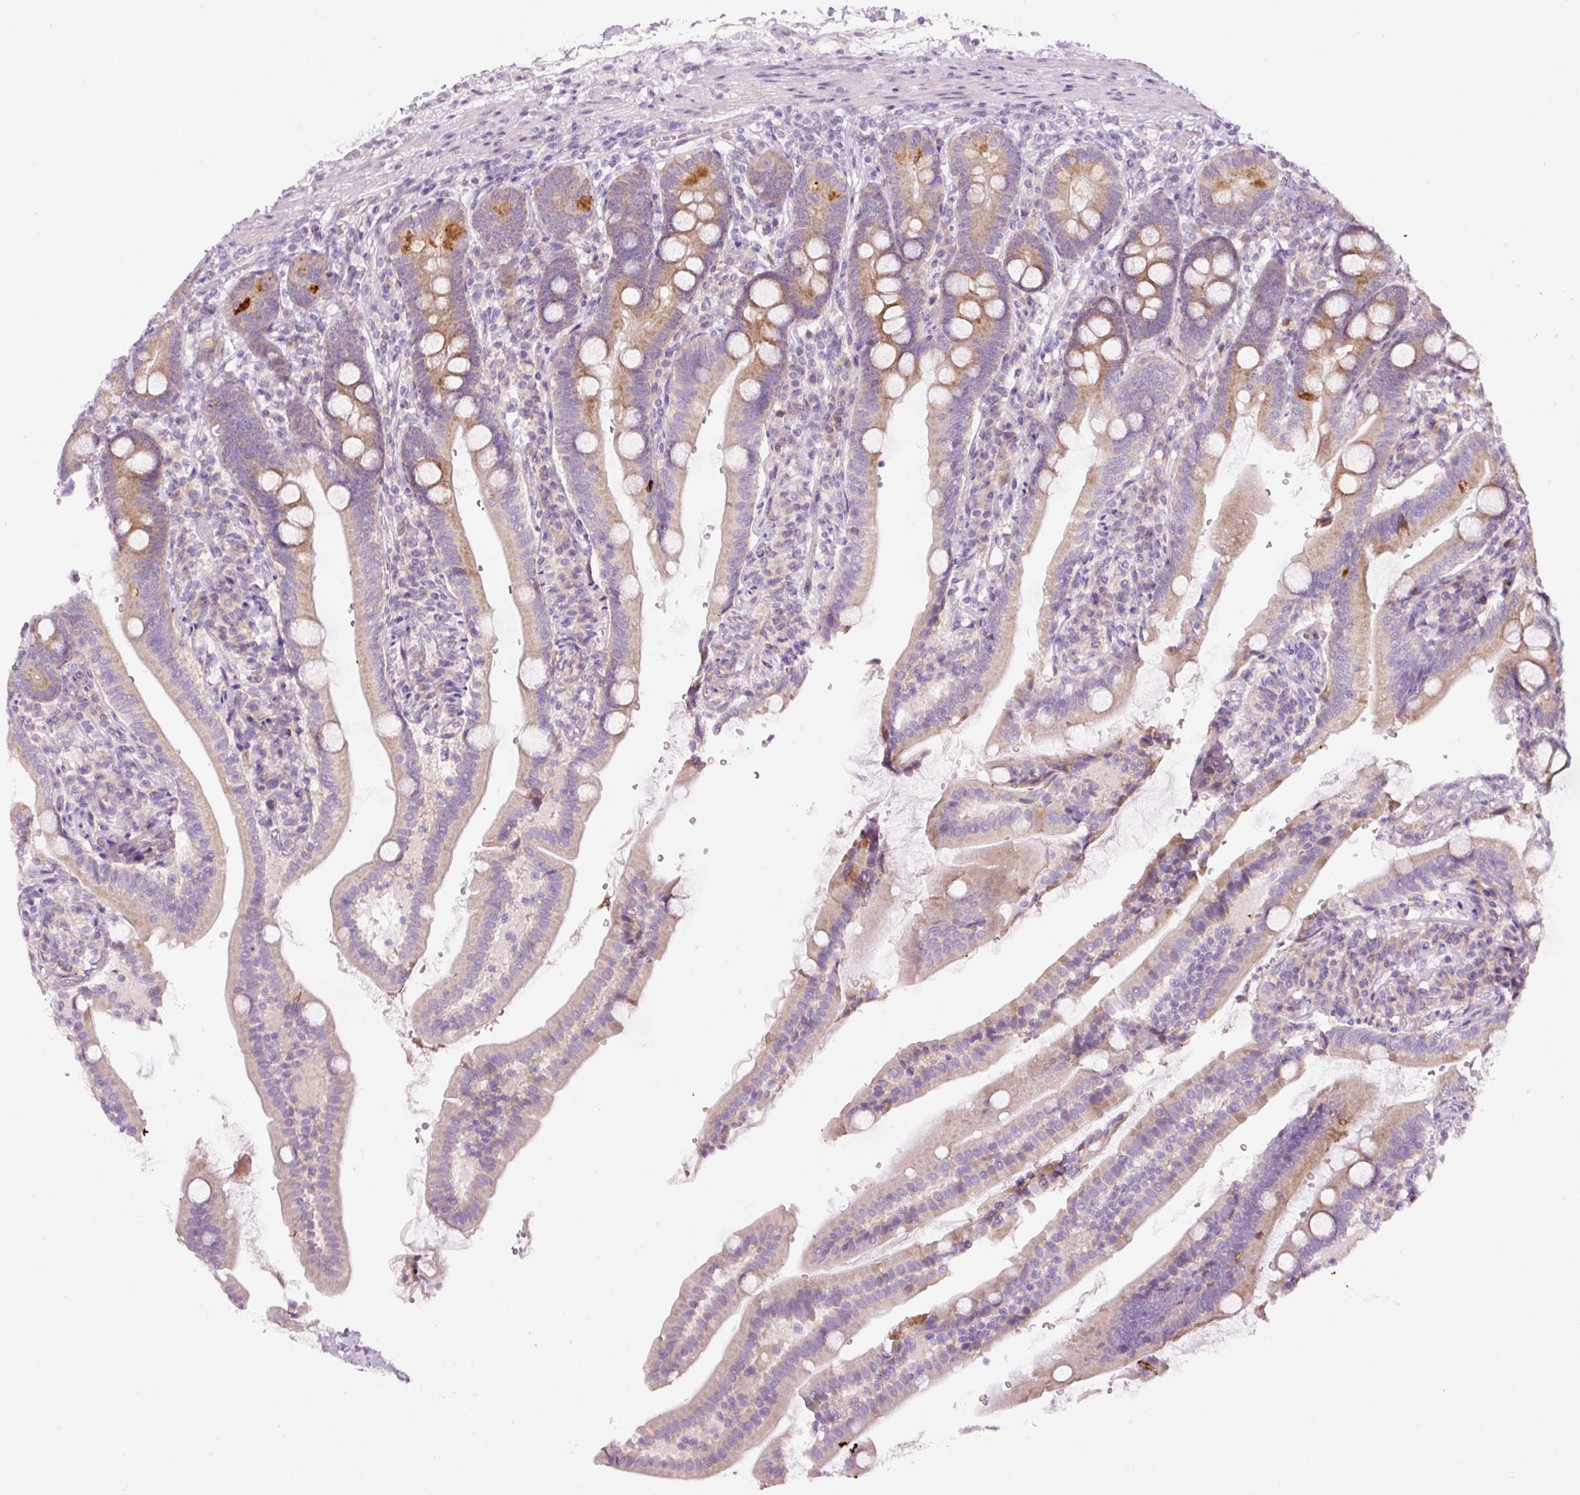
{"staining": {"intensity": "strong", "quantity": "<25%", "location": "cytoplasmic/membranous"}, "tissue": "duodenum", "cell_type": "Glandular cells", "image_type": "normal", "snomed": [{"axis": "morphology", "description": "Normal tissue, NOS"}, {"axis": "topography", "description": "Duodenum"}], "caption": "This image demonstrates normal duodenum stained with immunohistochemistry (IHC) to label a protein in brown. The cytoplasmic/membranous of glandular cells show strong positivity for the protein. Nuclei are counter-stained blue.", "gene": "RSPO2", "patient": {"sex": "female", "age": 67}}